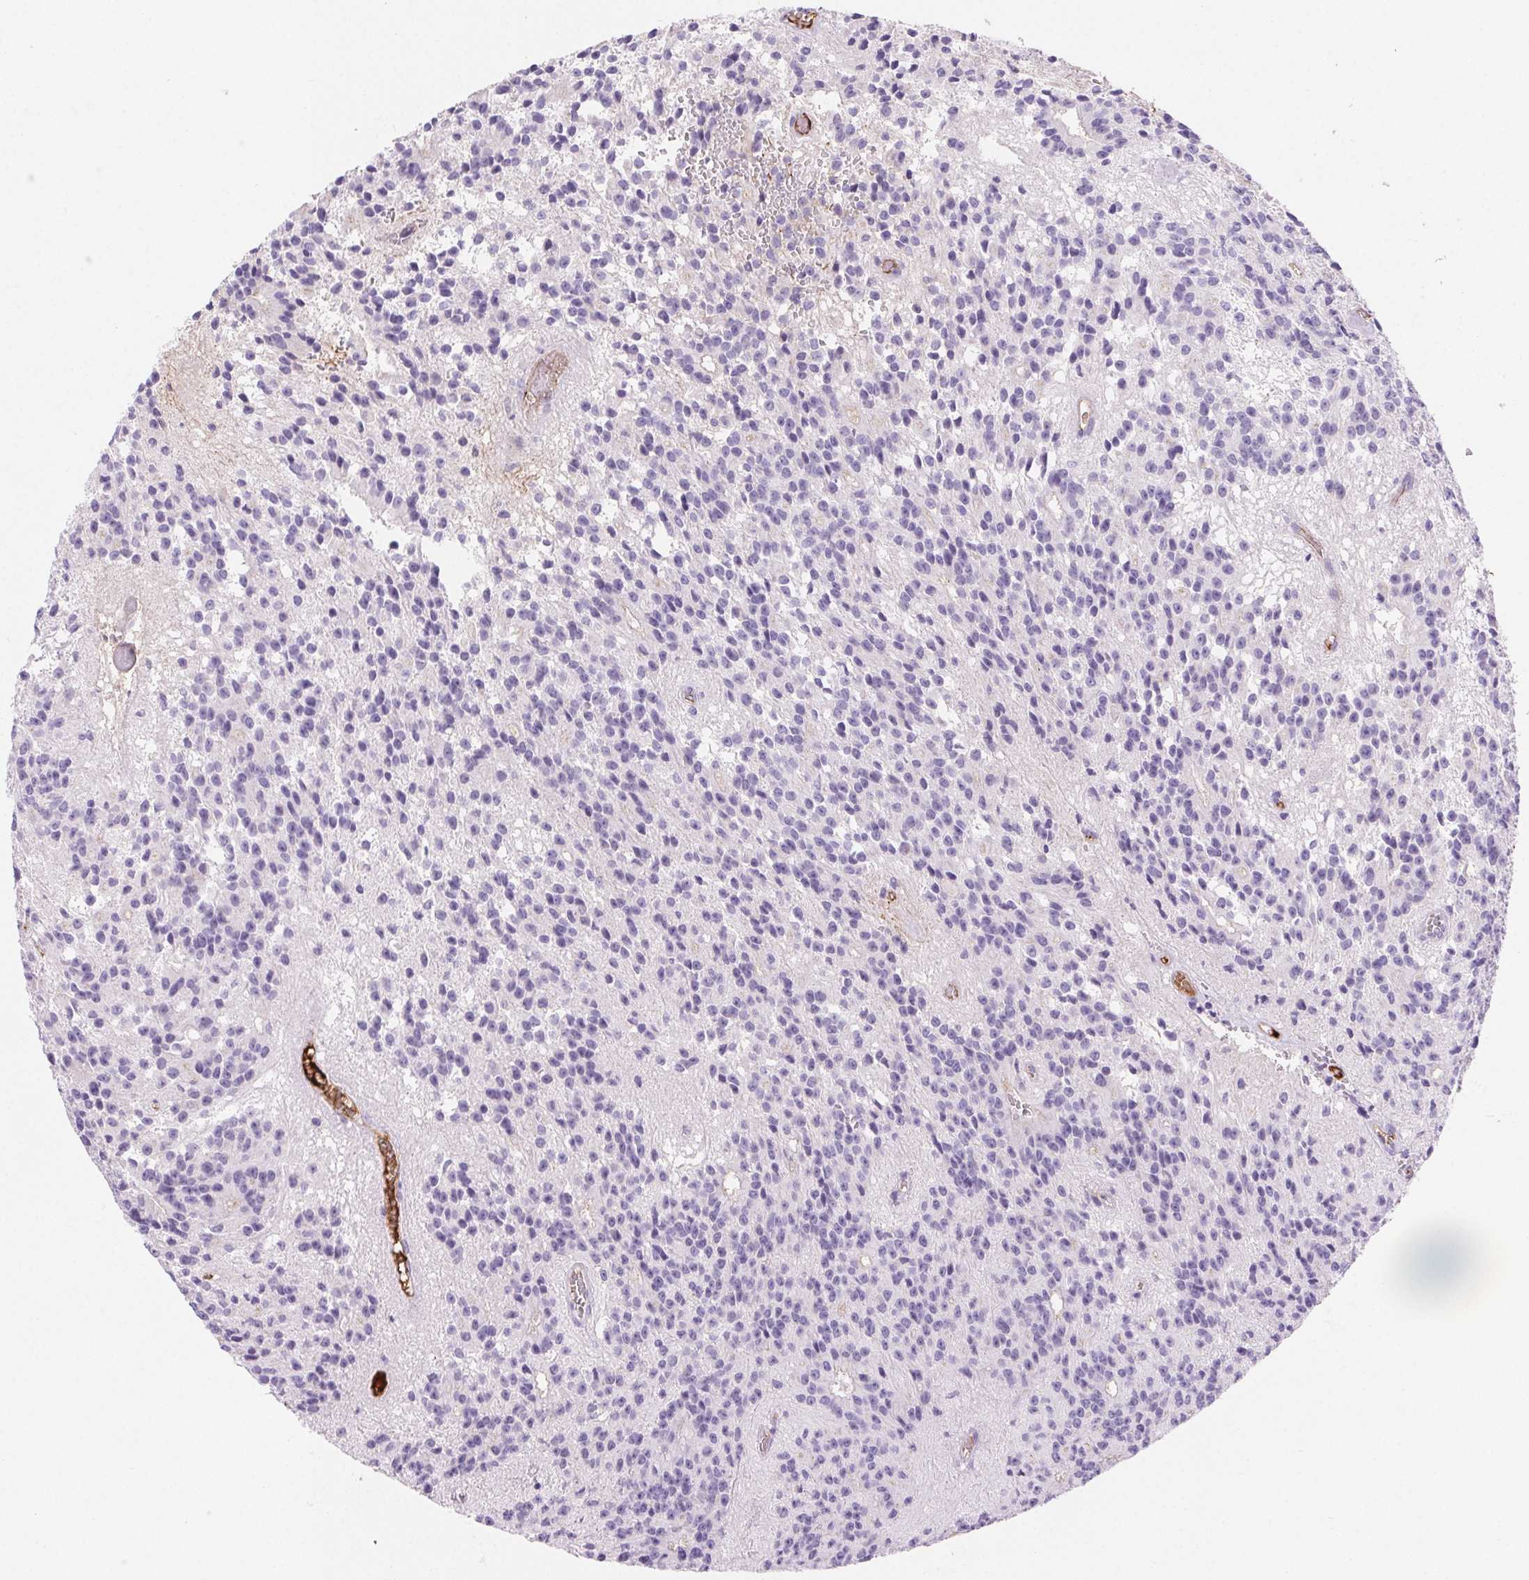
{"staining": {"intensity": "negative", "quantity": "none", "location": "none"}, "tissue": "glioma", "cell_type": "Tumor cells", "image_type": "cancer", "snomed": [{"axis": "morphology", "description": "Glioma, malignant, Low grade"}, {"axis": "topography", "description": "Brain"}], "caption": "Tumor cells are negative for brown protein staining in glioma.", "gene": "FGA", "patient": {"sex": "male", "age": 31}}